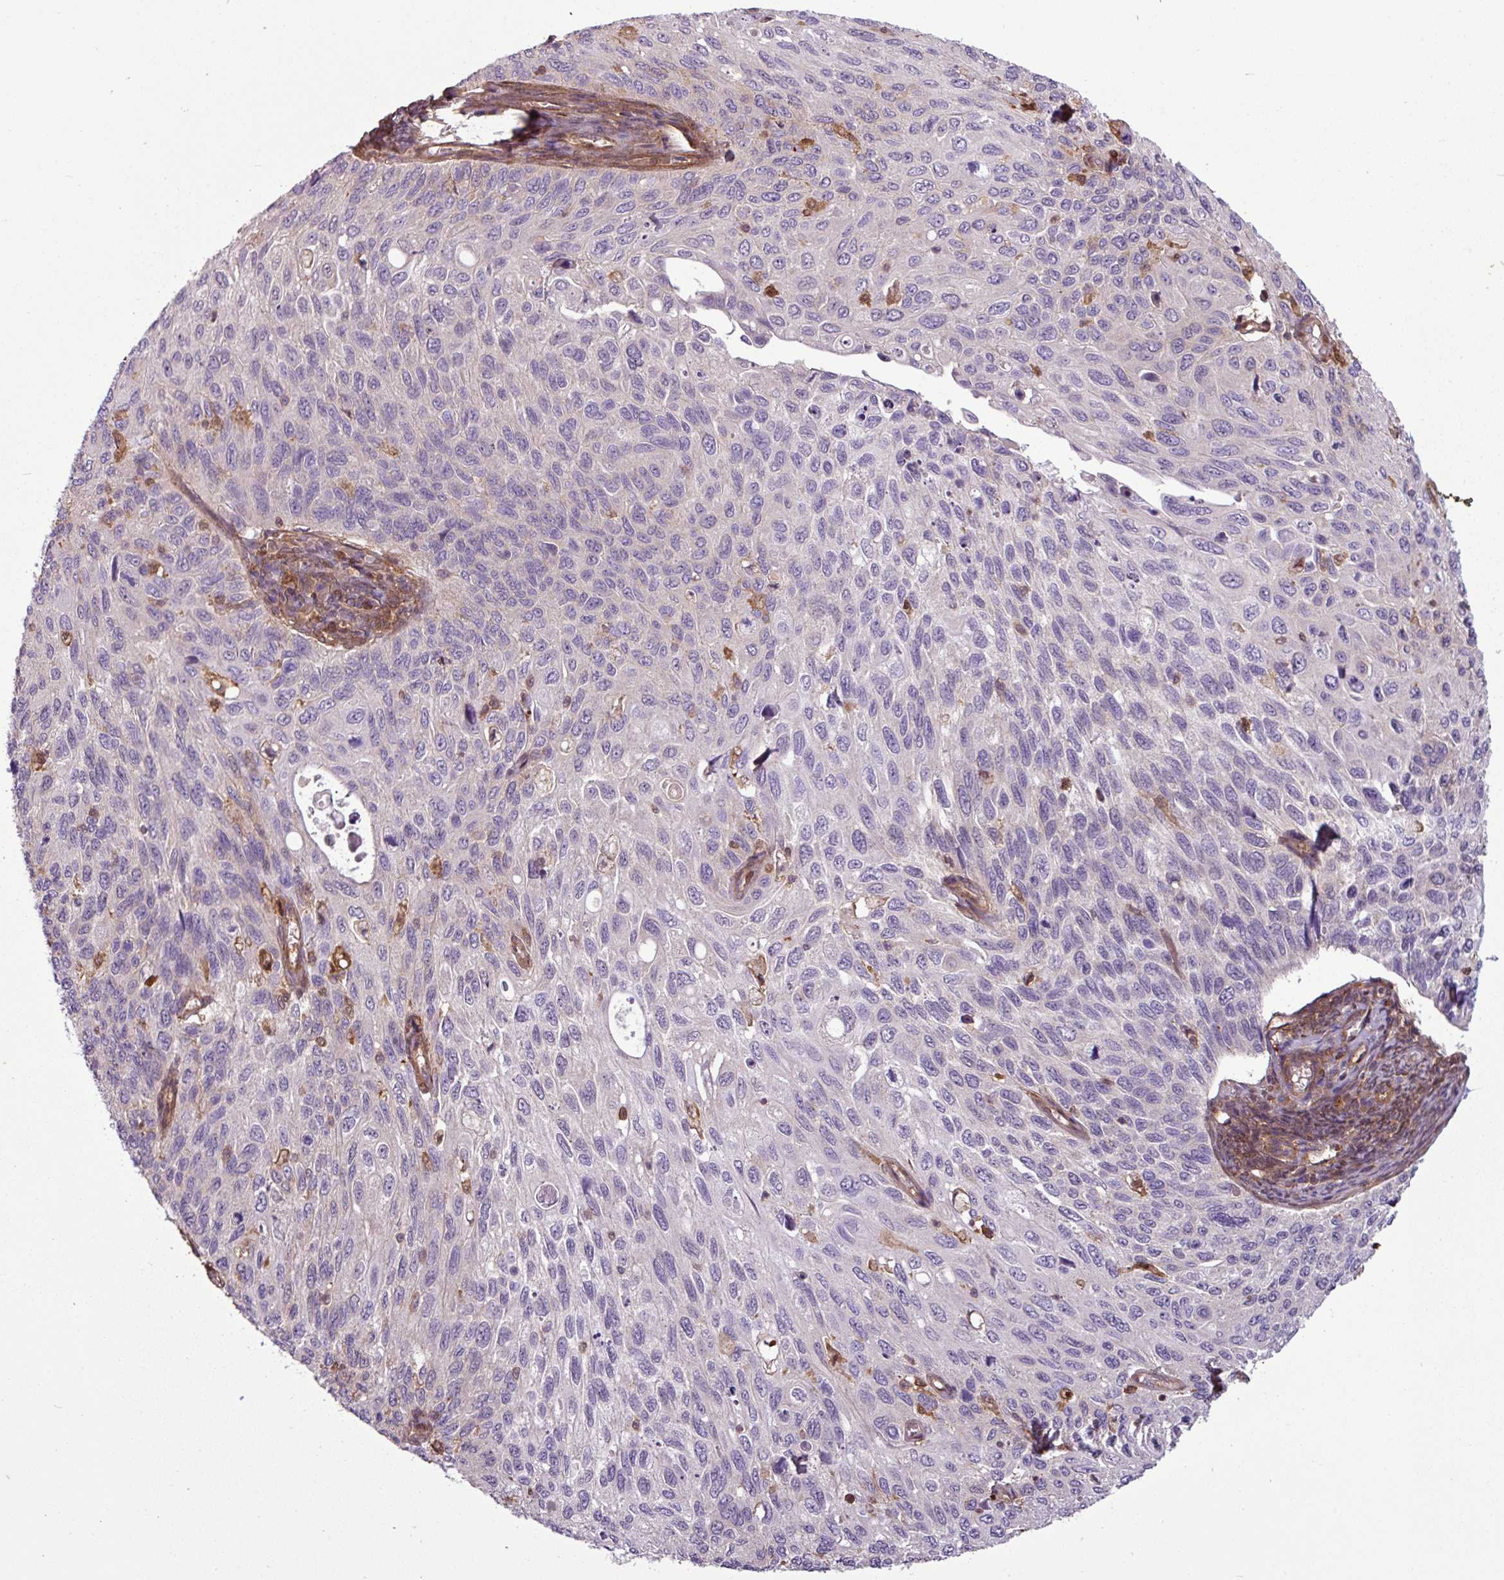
{"staining": {"intensity": "negative", "quantity": "none", "location": "none"}, "tissue": "cervical cancer", "cell_type": "Tumor cells", "image_type": "cancer", "snomed": [{"axis": "morphology", "description": "Squamous cell carcinoma, NOS"}, {"axis": "topography", "description": "Cervix"}], "caption": "High magnification brightfield microscopy of cervical squamous cell carcinoma stained with DAB (3,3'-diaminobenzidine) (brown) and counterstained with hematoxylin (blue): tumor cells show no significant expression. Brightfield microscopy of IHC stained with DAB (3,3'-diaminobenzidine) (brown) and hematoxylin (blue), captured at high magnification.", "gene": "SH3BGRL", "patient": {"sex": "female", "age": 70}}